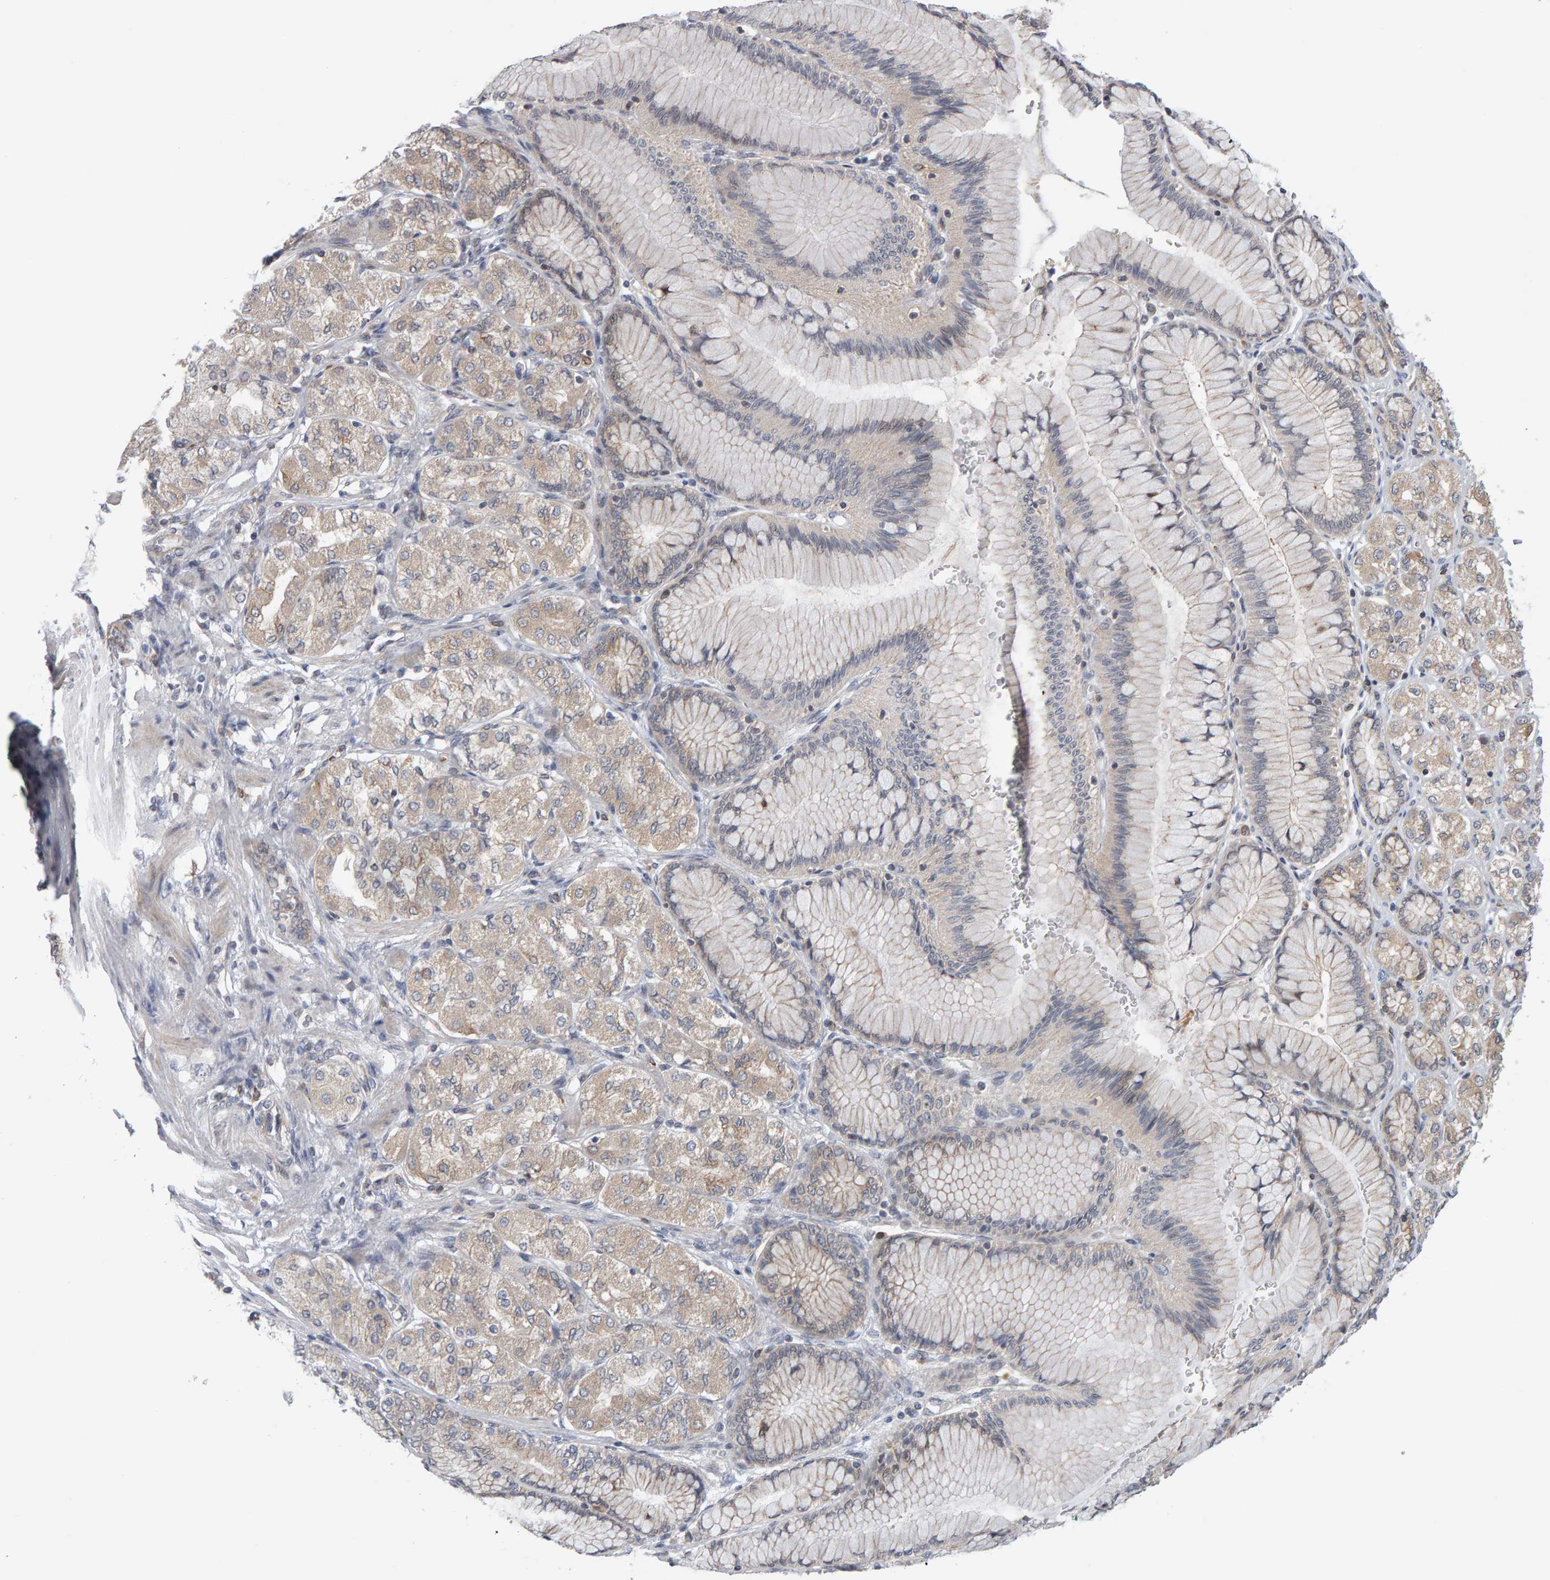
{"staining": {"intensity": "weak", "quantity": "25%-75%", "location": "cytoplasmic/membranous"}, "tissue": "stomach cancer", "cell_type": "Tumor cells", "image_type": "cancer", "snomed": [{"axis": "morphology", "description": "Adenocarcinoma, NOS"}, {"axis": "topography", "description": "Stomach"}], "caption": "This is a micrograph of immunohistochemistry (IHC) staining of stomach cancer (adenocarcinoma), which shows weak staining in the cytoplasmic/membranous of tumor cells.", "gene": "MSRA", "patient": {"sex": "female", "age": 65}}